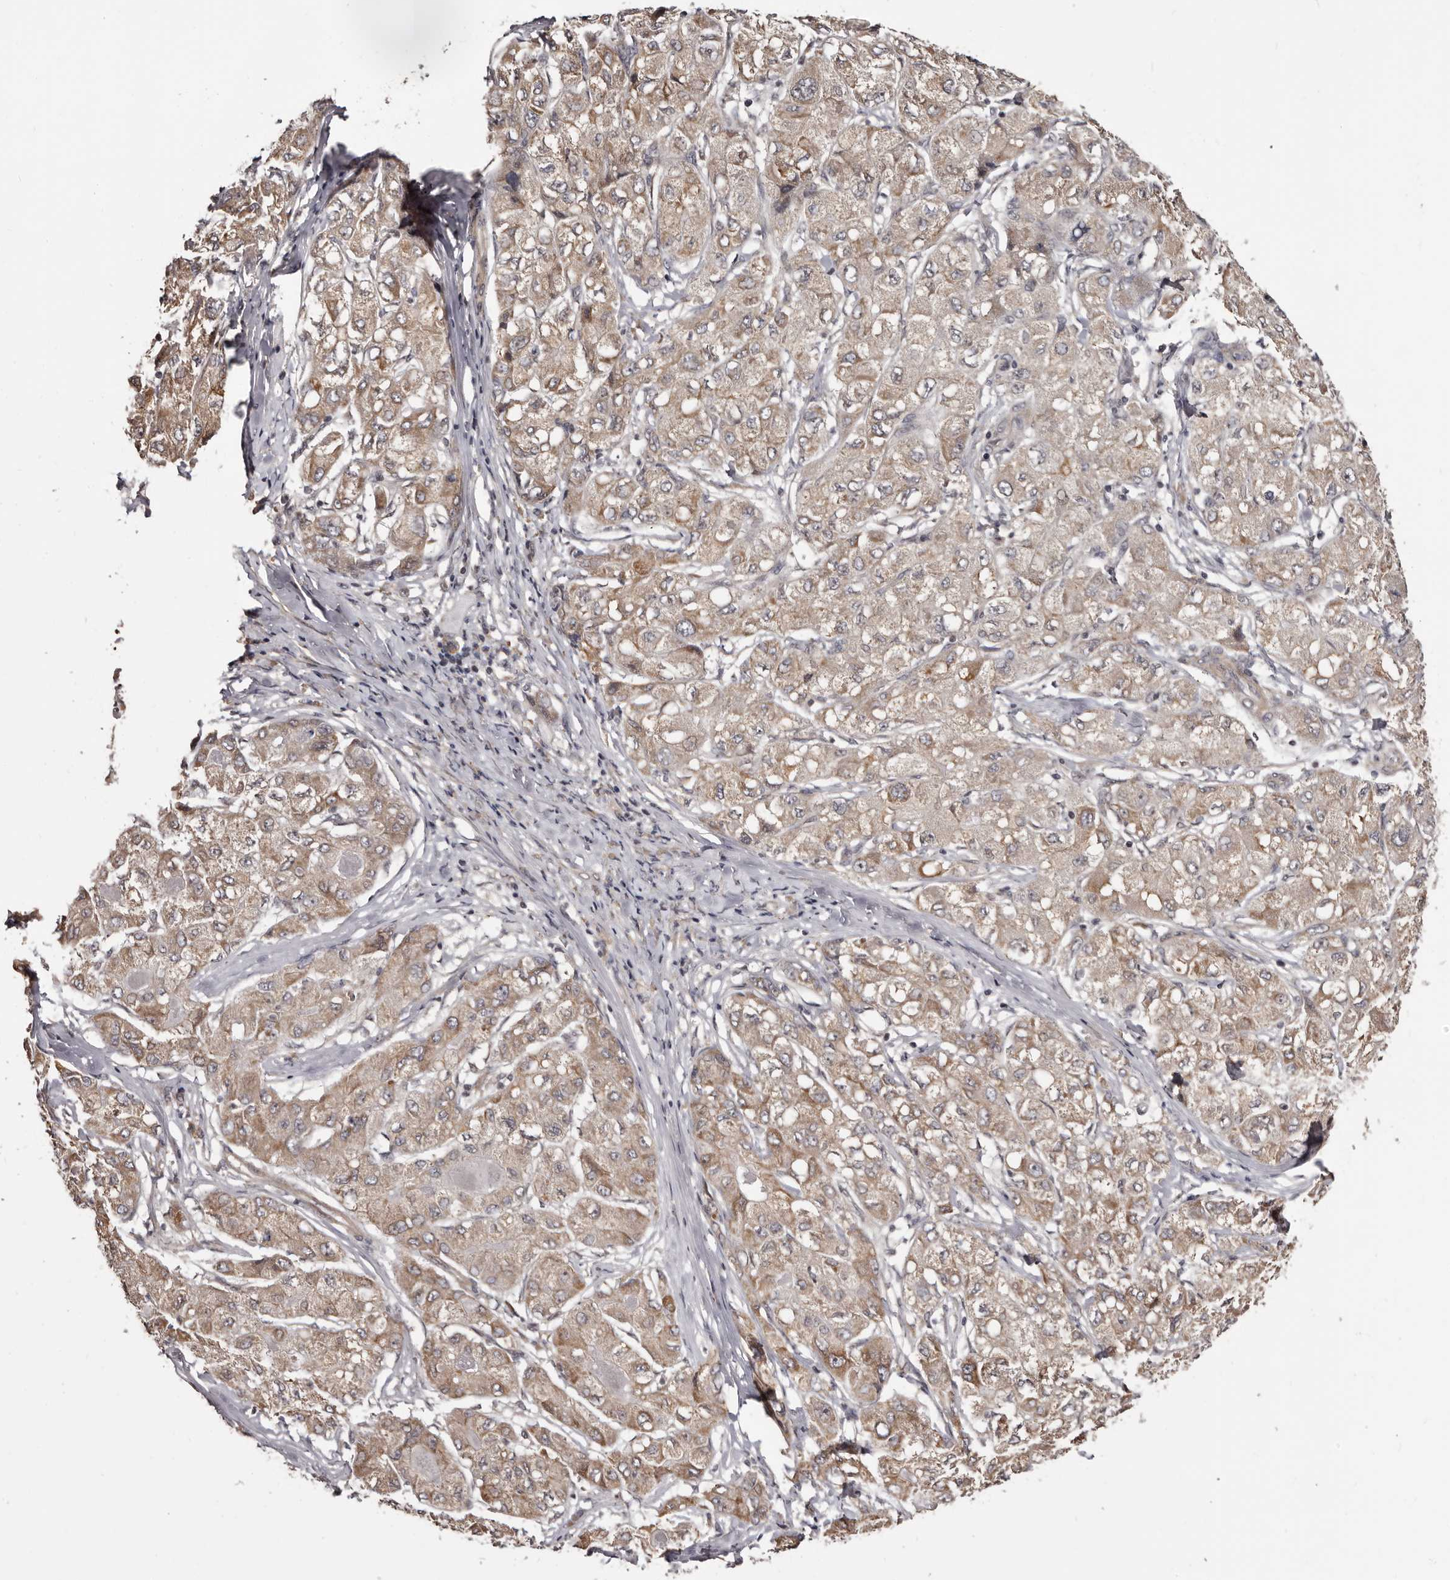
{"staining": {"intensity": "moderate", "quantity": ">75%", "location": "cytoplasmic/membranous"}, "tissue": "liver cancer", "cell_type": "Tumor cells", "image_type": "cancer", "snomed": [{"axis": "morphology", "description": "Carcinoma, Hepatocellular, NOS"}, {"axis": "topography", "description": "Liver"}], "caption": "Immunohistochemical staining of human liver hepatocellular carcinoma demonstrates moderate cytoplasmic/membranous protein expression in approximately >75% of tumor cells.", "gene": "NOL12", "patient": {"sex": "male", "age": 80}}